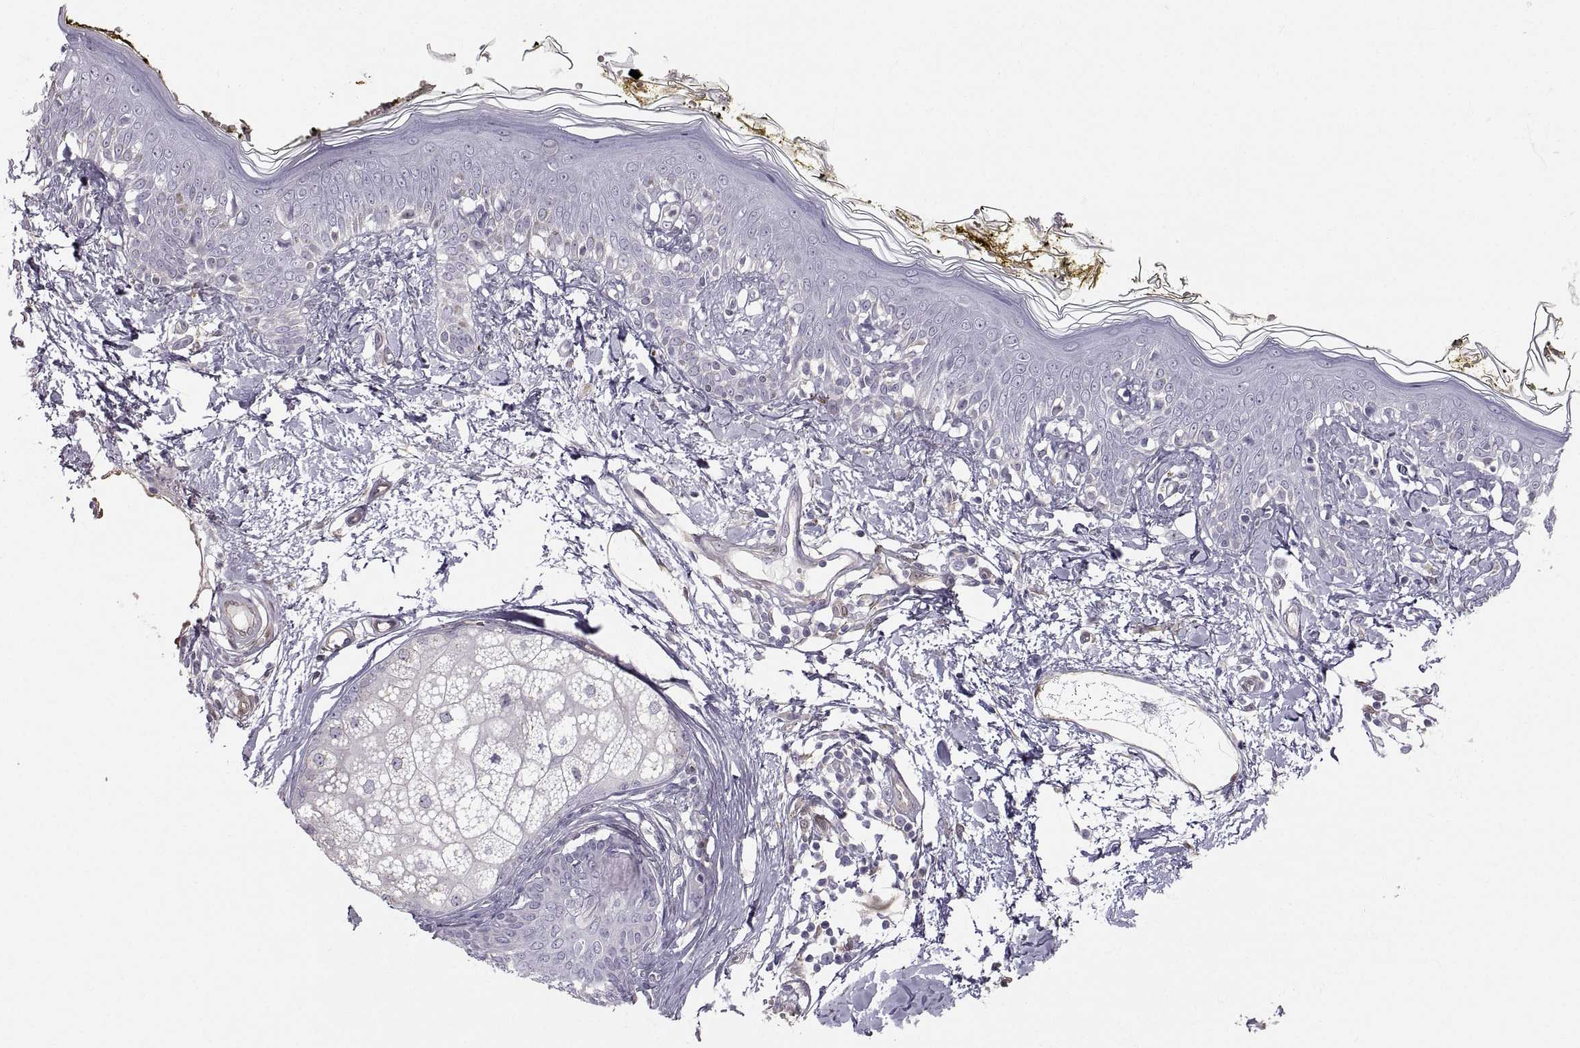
{"staining": {"intensity": "negative", "quantity": "none", "location": "none"}, "tissue": "skin", "cell_type": "Fibroblasts", "image_type": "normal", "snomed": [{"axis": "morphology", "description": "Normal tissue, NOS"}, {"axis": "topography", "description": "Skin"}], "caption": "IHC micrograph of normal human skin stained for a protein (brown), which displays no expression in fibroblasts. Brightfield microscopy of immunohistochemistry stained with DAB (3,3'-diaminobenzidine) (brown) and hematoxylin (blue), captured at high magnification.", "gene": "PGM5", "patient": {"sex": "male", "age": 76}}